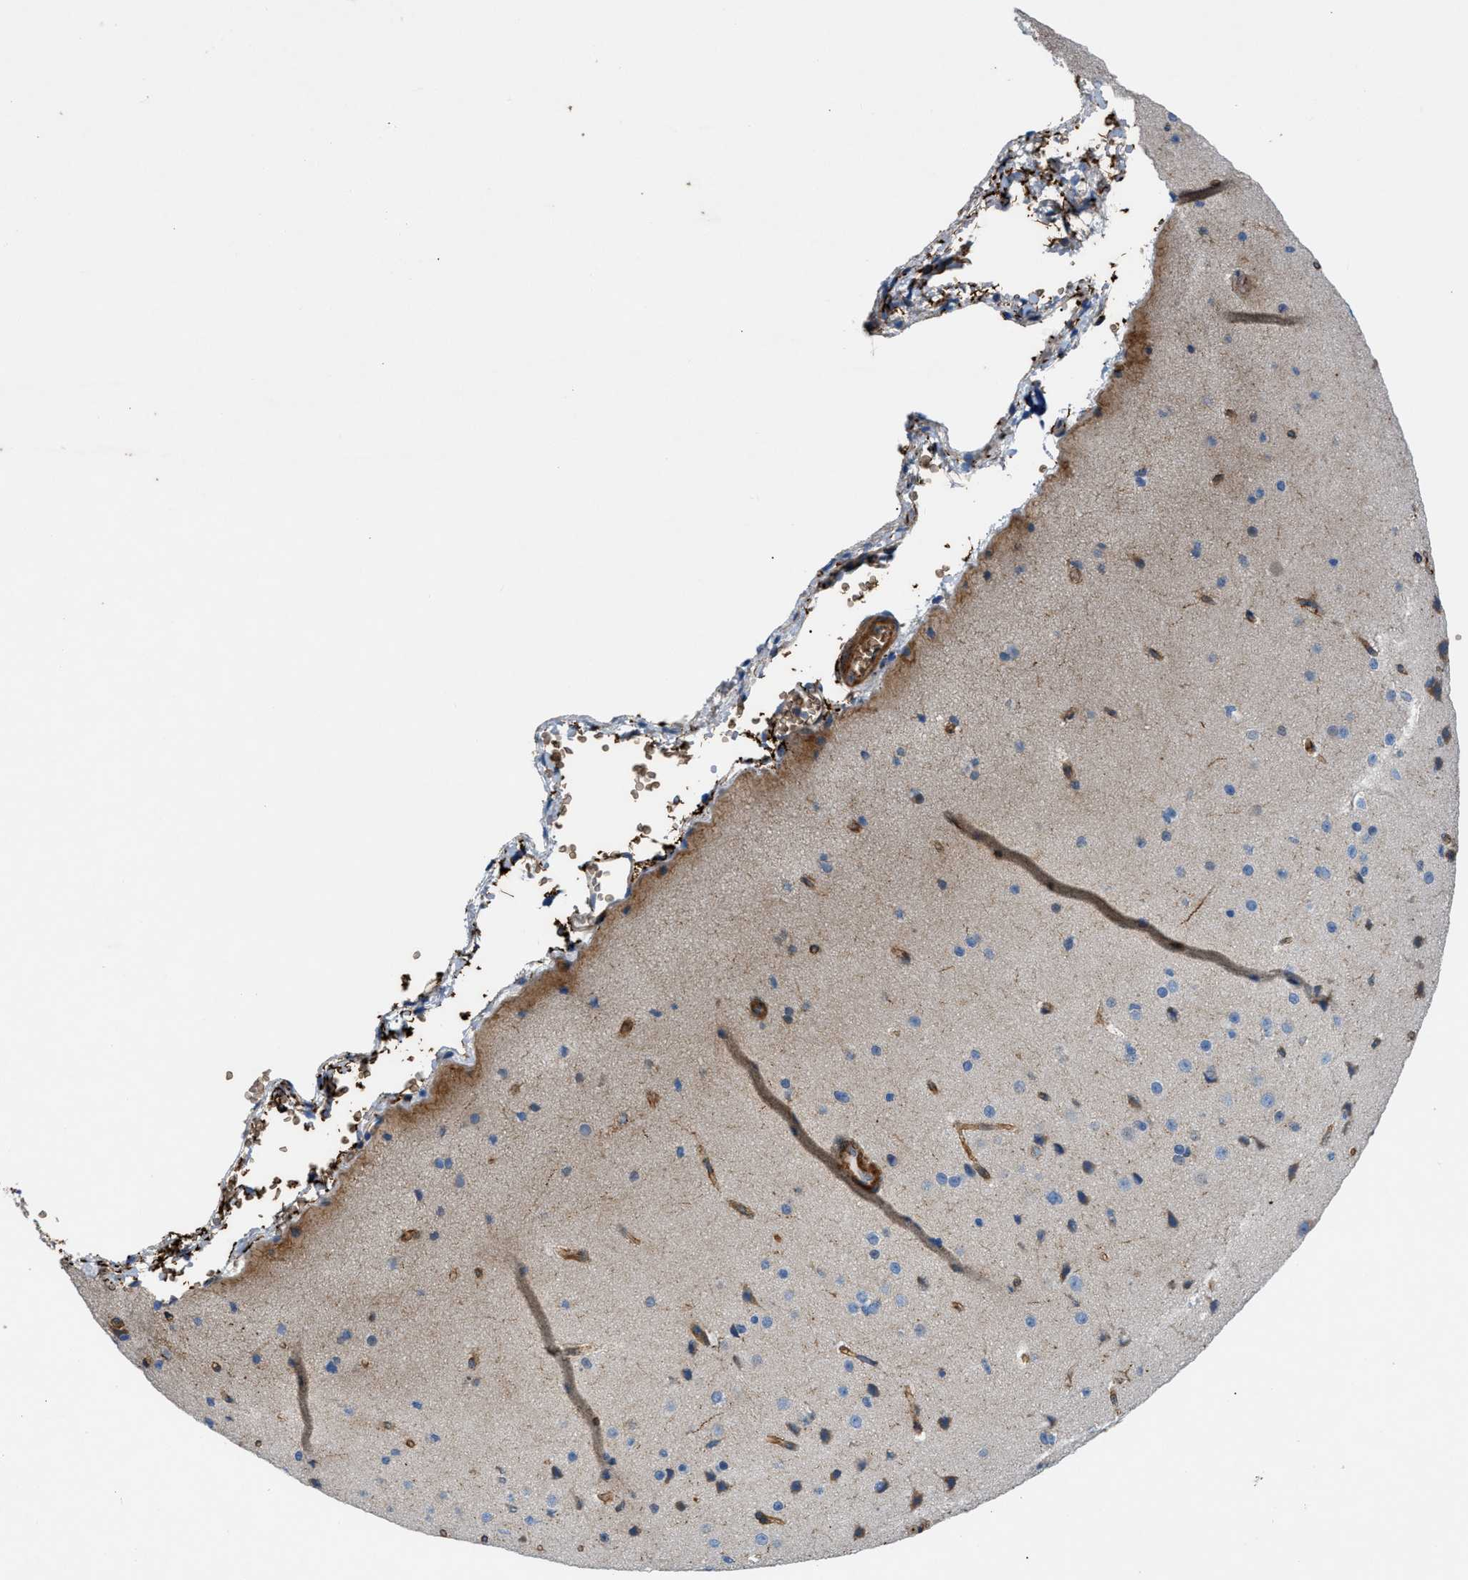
{"staining": {"intensity": "moderate", "quantity": ">75%", "location": "cytoplasmic/membranous"}, "tissue": "cerebral cortex", "cell_type": "Endothelial cells", "image_type": "normal", "snomed": [{"axis": "morphology", "description": "Normal tissue, NOS"}, {"axis": "morphology", "description": "Developmental malformation"}, {"axis": "topography", "description": "Cerebral cortex"}], "caption": "This is a micrograph of immunohistochemistry staining of benign cerebral cortex, which shows moderate staining in the cytoplasmic/membranous of endothelial cells.", "gene": "DHODH", "patient": {"sex": "female", "age": 30}}